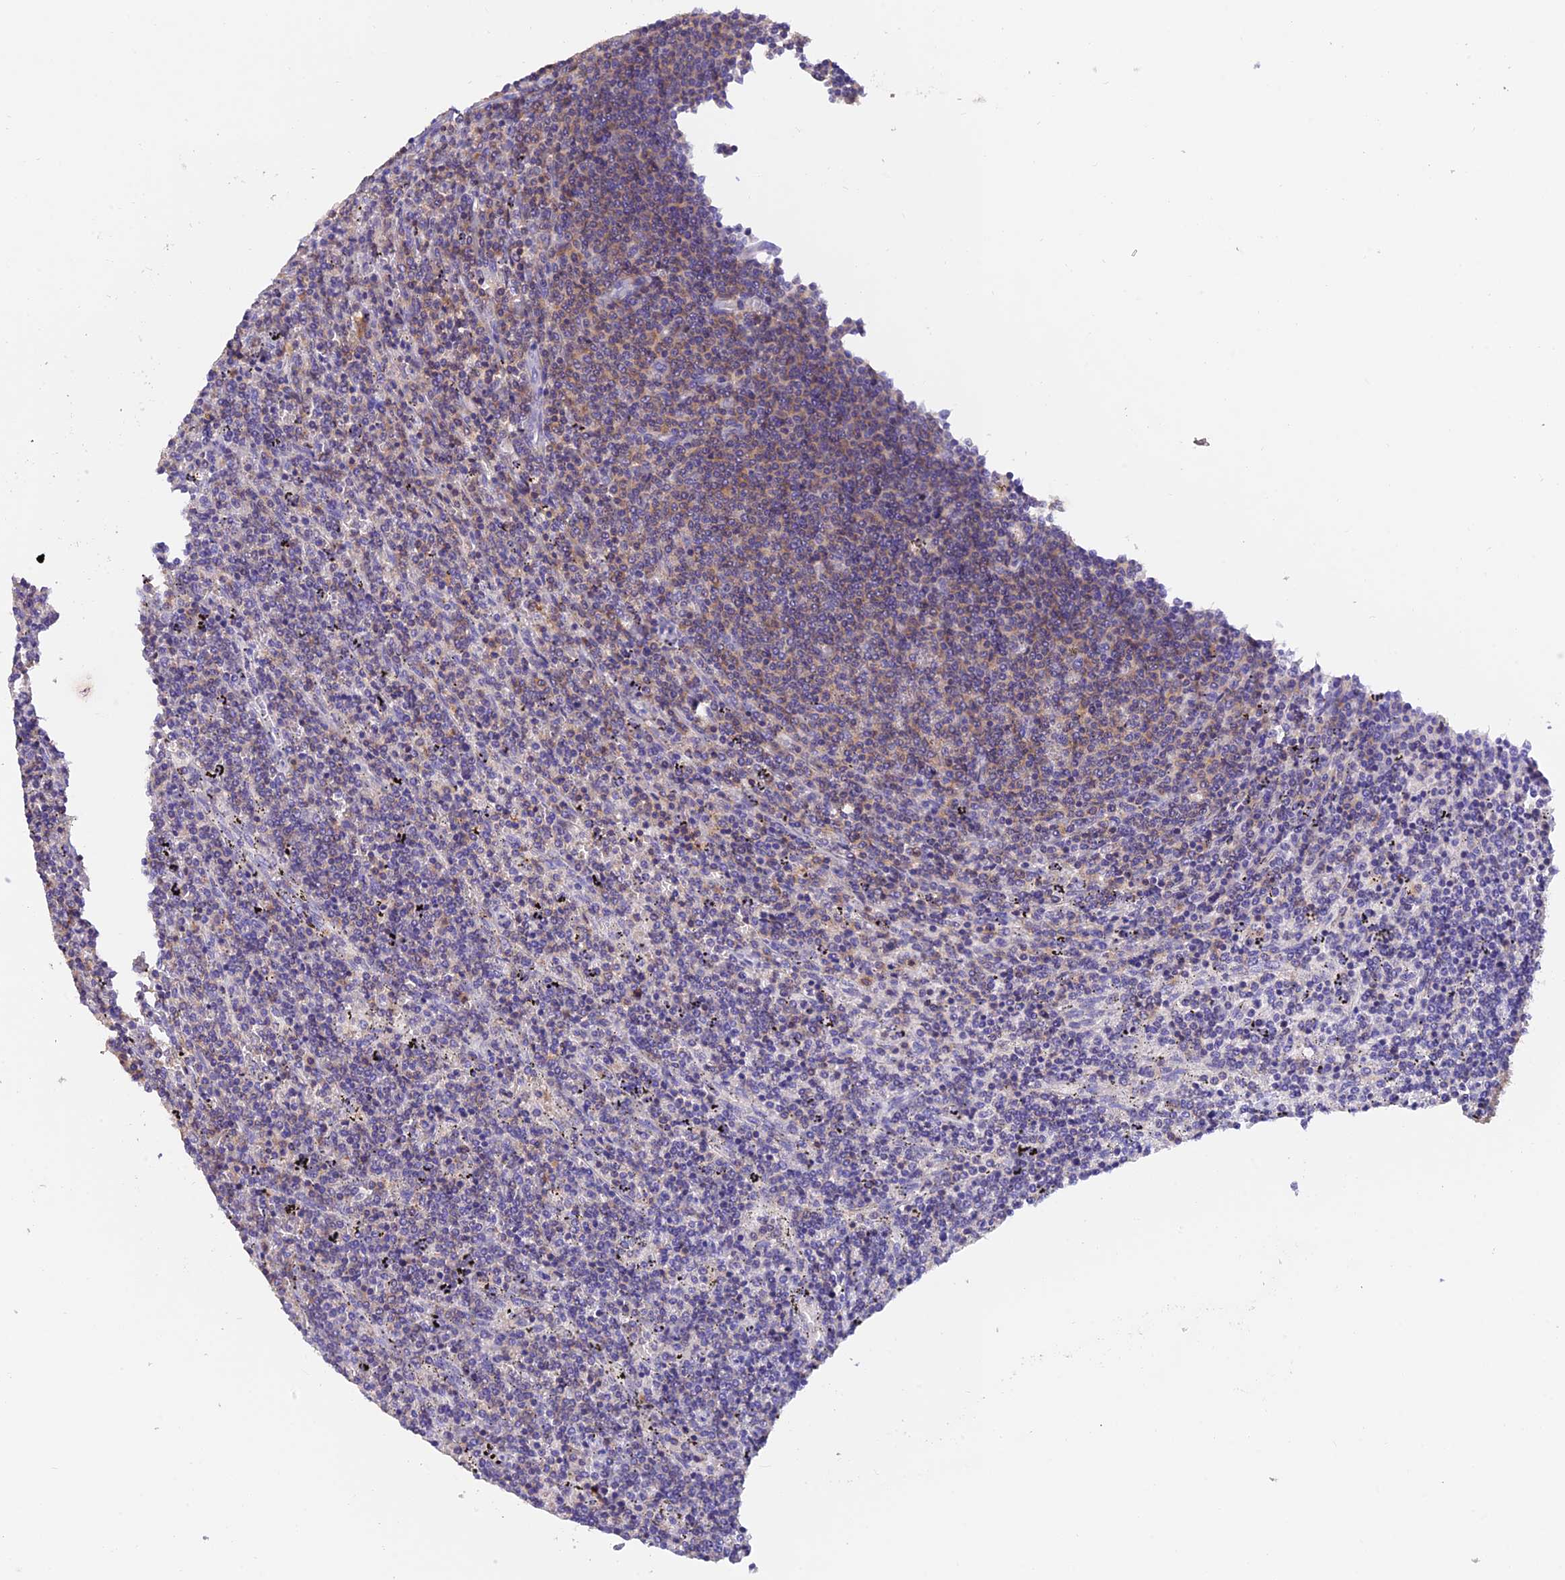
{"staining": {"intensity": "weak", "quantity": "<25%", "location": "cytoplasmic/membranous"}, "tissue": "lymphoma", "cell_type": "Tumor cells", "image_type": "cancer", "snomed": [{"axis": "morphology", "description": "Malignant lymphoma, non-Hodgkin's type, Low grade"}, {"axis": "topography", "description": "Spleen"}], "caption": "High magnification brightfield microscopy of lymphoma stained with DAB (brown) and counterstained with hematoxylin (blue): tumor cells show no significant expression. (DAB (3,3'-diaminobenzidine) immunohistochemistry with hematoxylin counter stain).", "gene": "LPXN", "patient": {"sex": "female", "age": 50}}